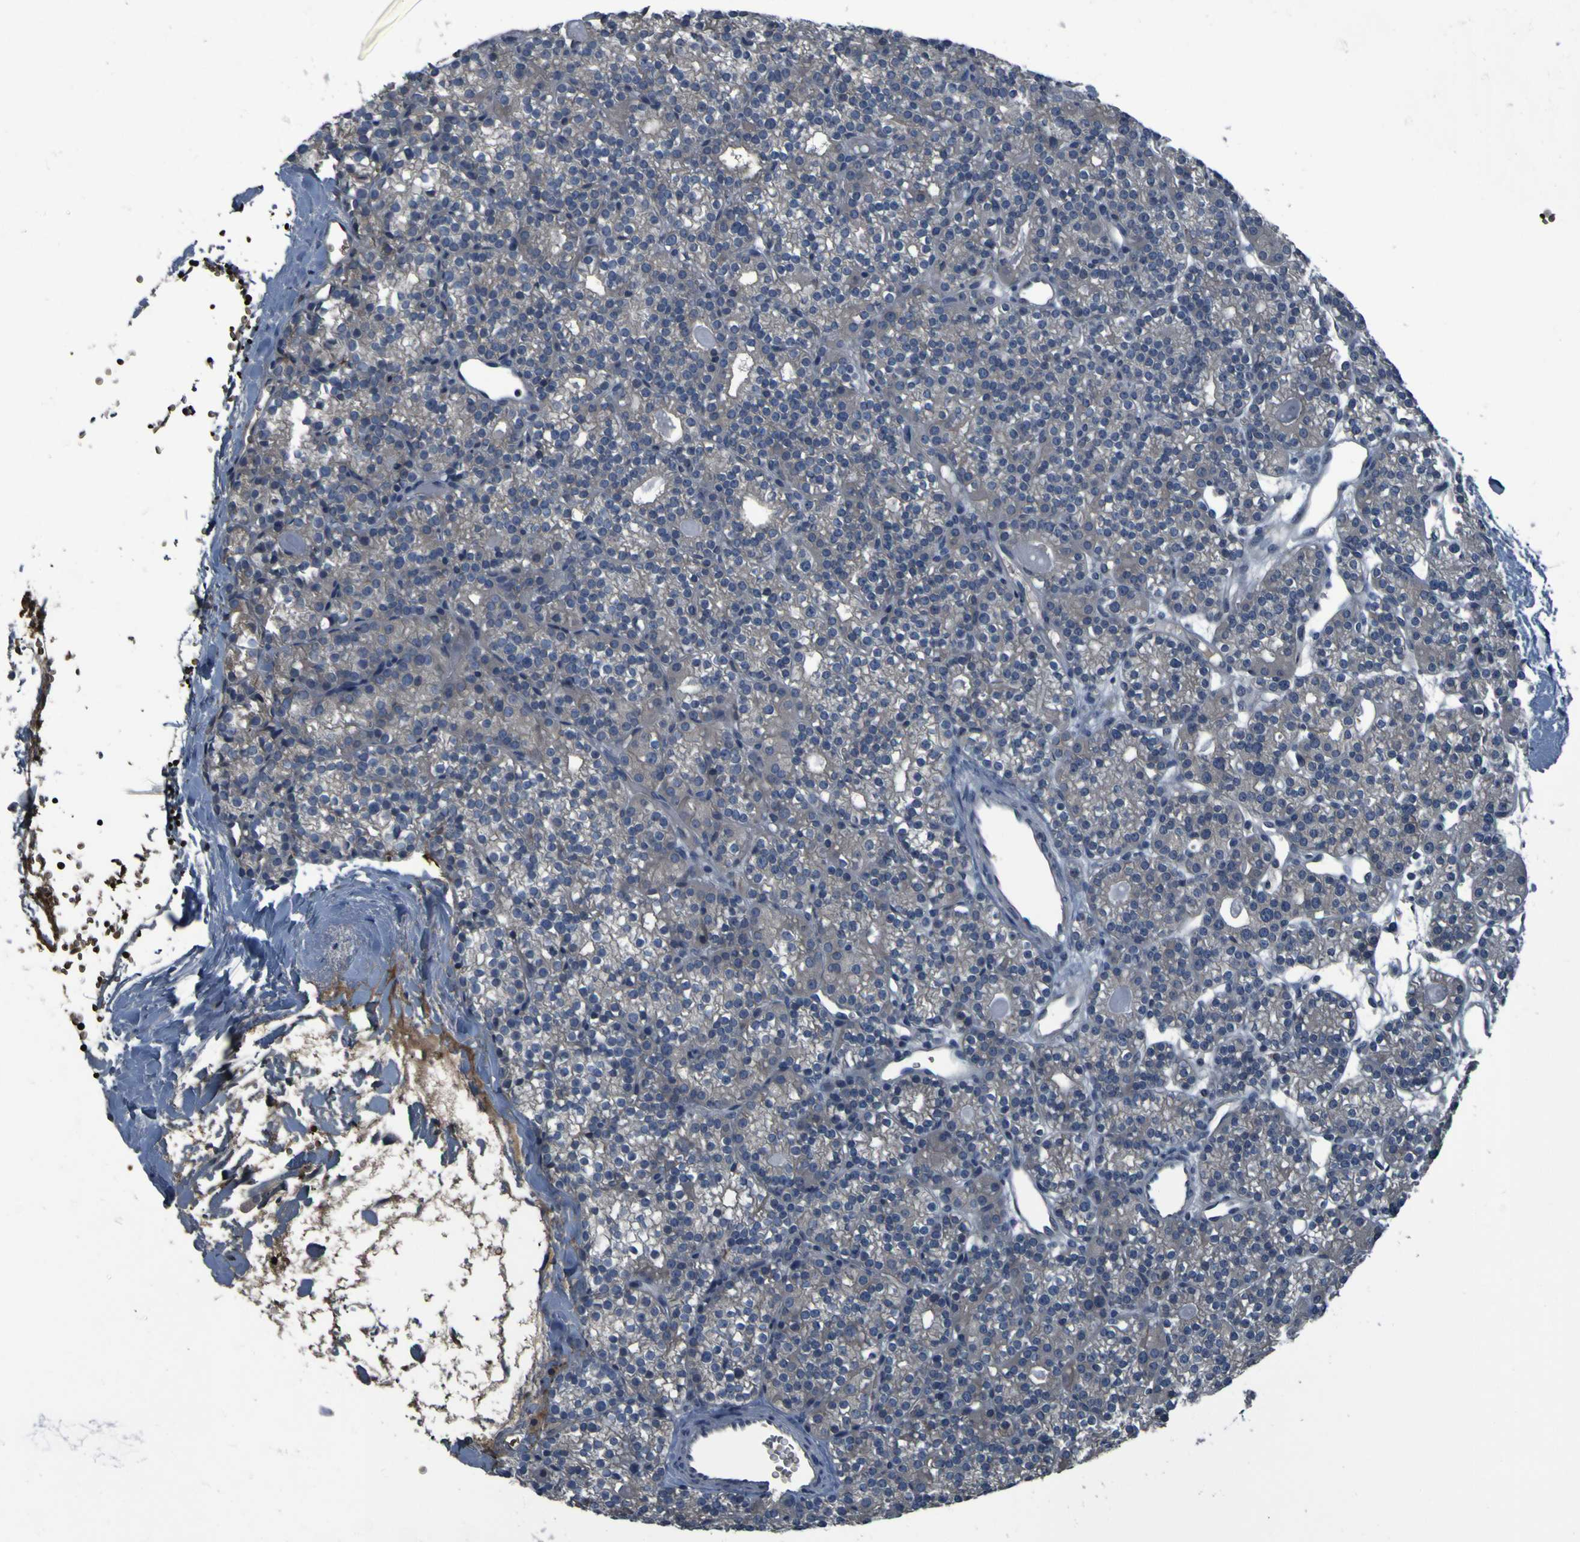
{"staining": {"intensity": "weak", "quantity": "25%-75%", "location": "cytoplasmic/membranous"}, "tissue": "parathyroid gland", "cell_type": "Glandular cells", "image_type": "normal", "snomed": [{"axis": "morphology", "description": "Normal tissue, NOS"}, {"axis": "topography", "description": "Parathyroid gland"}], "caption": "High-power microscopy captured an immunohistochemistry histopathology image of normal parathyroid gland, revealing weak cytoplasmic/membranous positivity in about 25%-75% of glandular cells.", "gene": "GRAMD1A", "patient": {"sex": "female", "age": 64}}